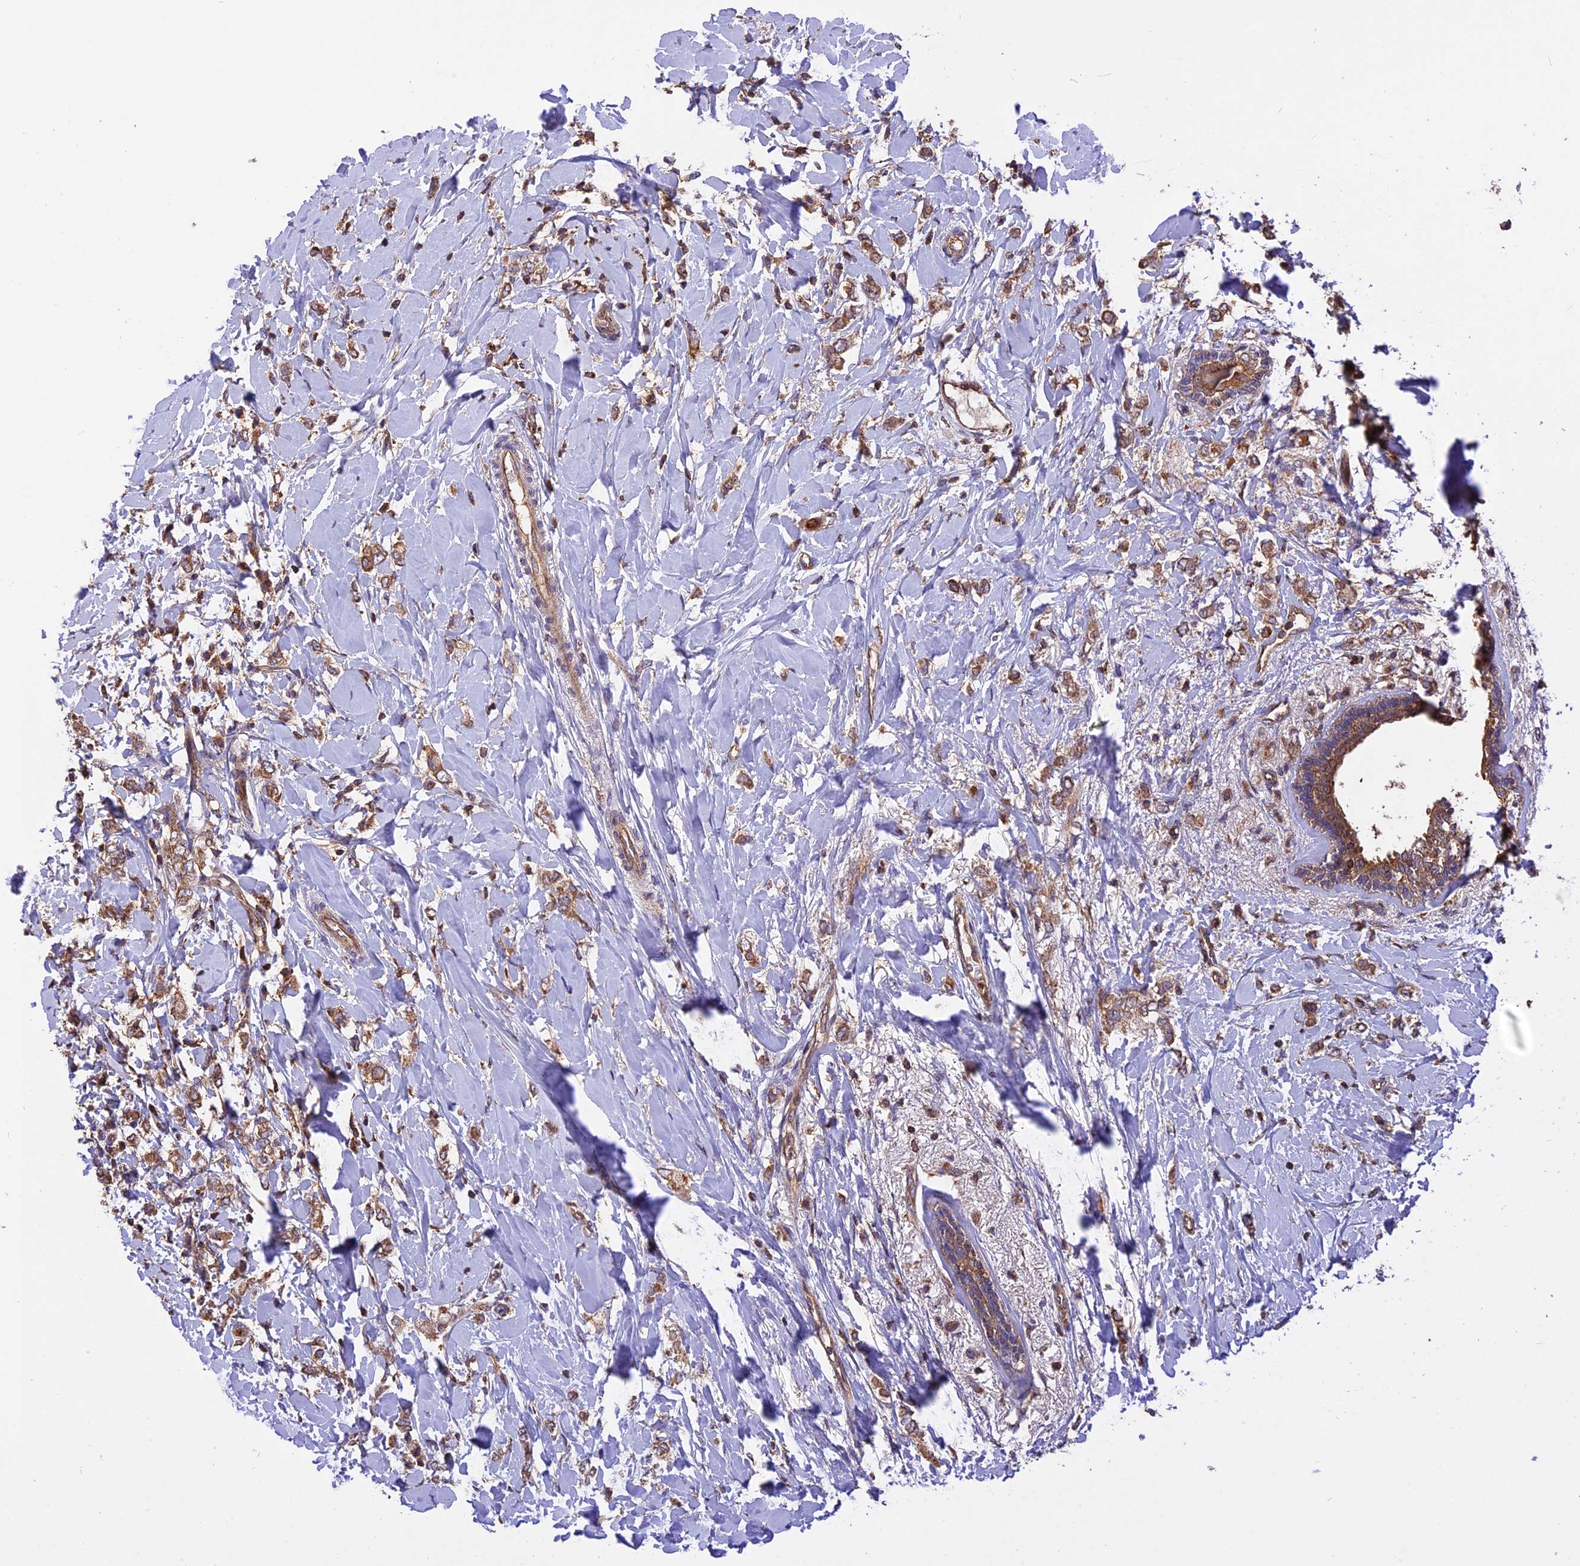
{"staining": {"intensity": "moderate", "quantity": ">75%", "location": "cytoplasmic/membranous"}, "tissue": "breast cancer", "cell_type": "Tumor cells", "image_type": "cancer", "snomed": [{"axis": "morphology", "description": "Normal tissue, NOS"}, {"axis": "morphology", "description": "Lobular carcinoma"}, {"axis": "topography", "description": "Breast"}], "caption": "Tumor cells show moderate cytoplasmic/membranous expression in approximately >75% of cells in breast cancer.", "gene": "PEX3", "patient": {"sex": "female", "age": 47}}